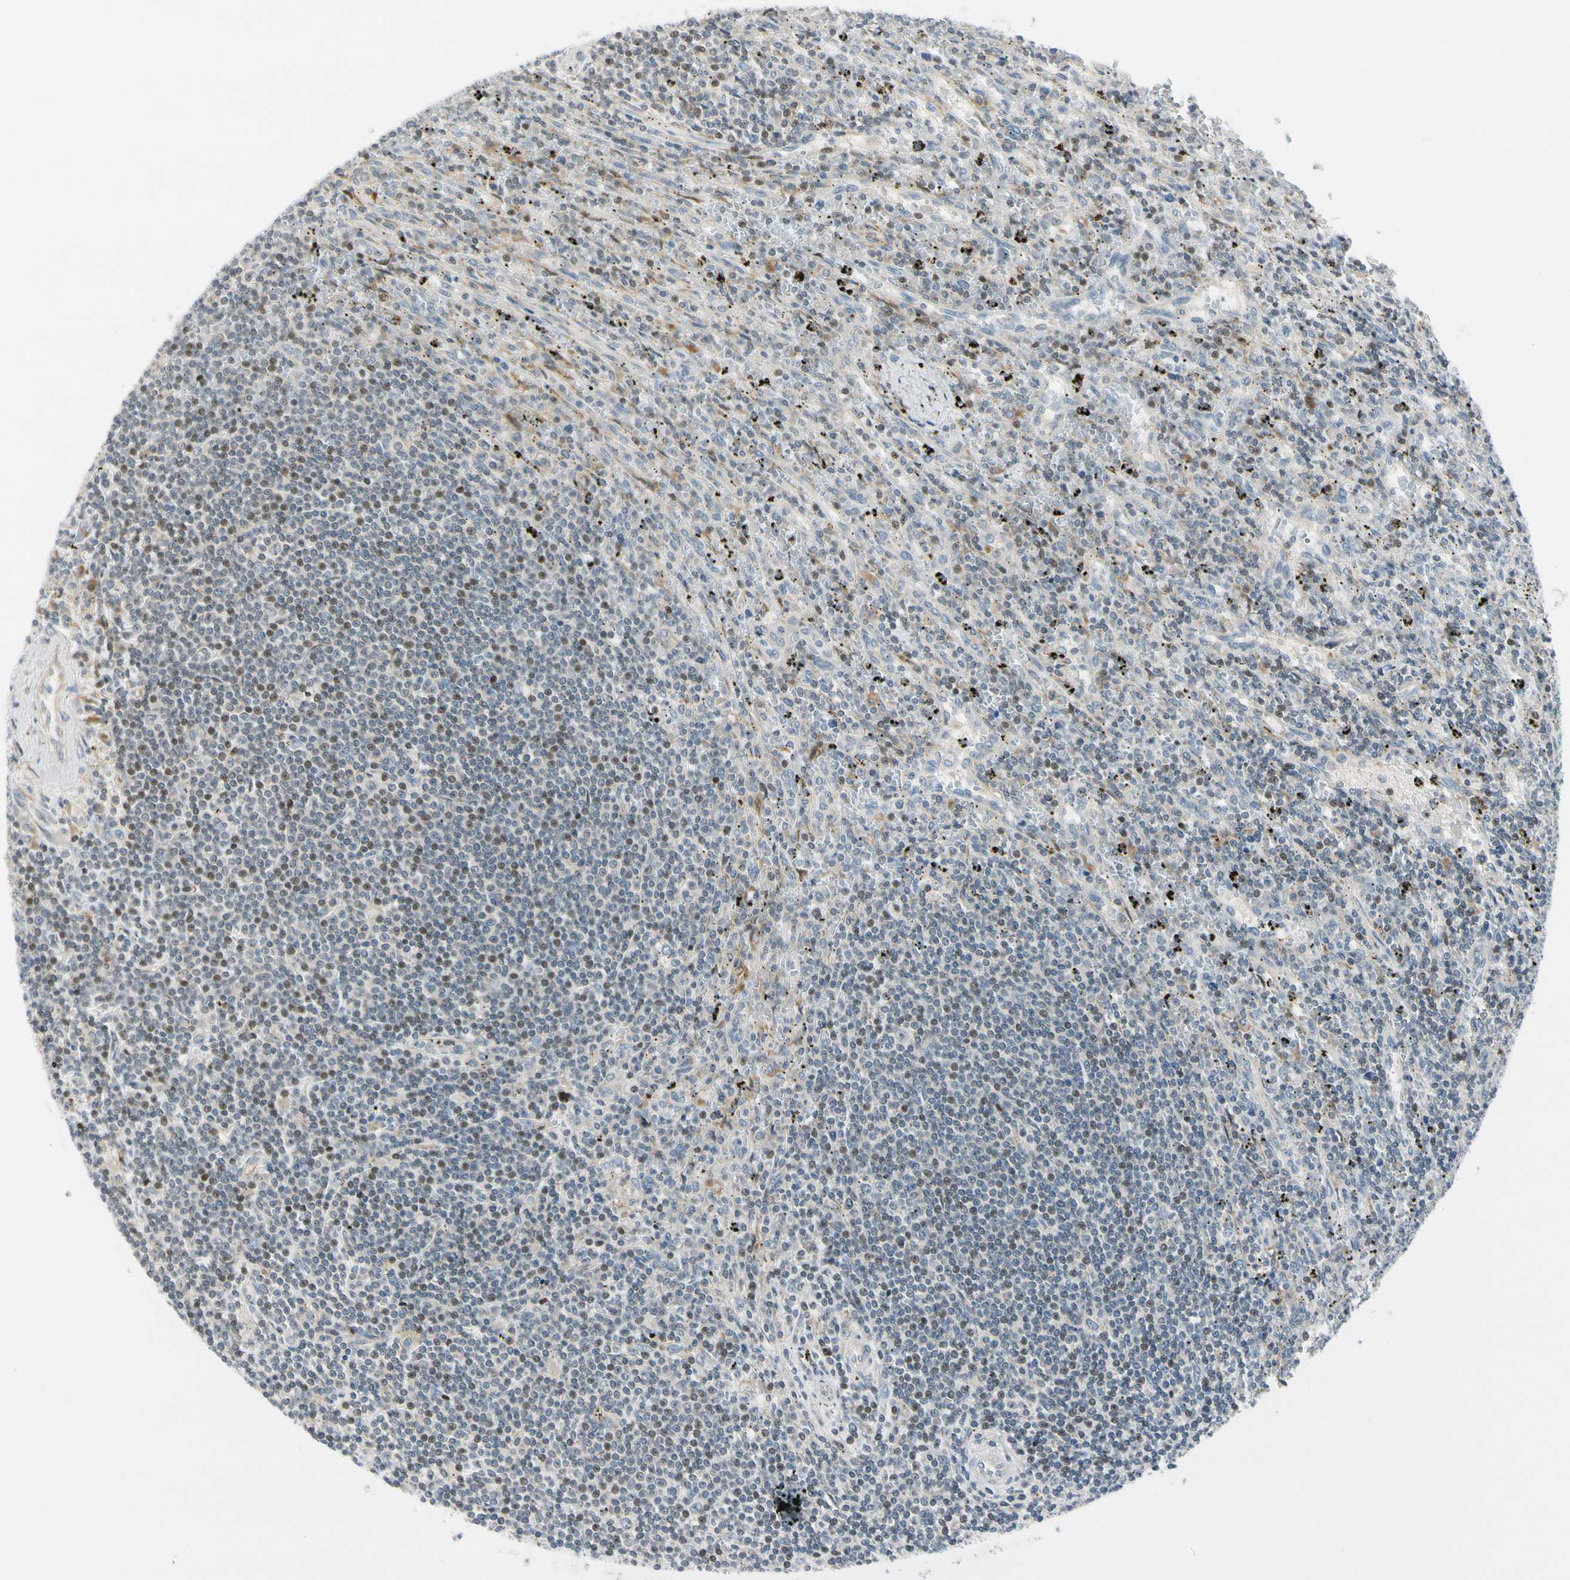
{"staining": {"intensity": "weak", "quantity": "25%-75%", "location": "nuclear"}, "tissue": "lymphoma", "cell_type": "Tumor cells", "image_type": "cancer", "snomed": [{"axis": "morphology", "description": "Malignant lymphoma, non-Hodgkin's type, Low grade"}, {"axis": "topography", "description": "Spleen"}], "caption": "Lymphoma stained for a protein (brown) displays weak nuclear positive expression in about 25%-75% of tumor cells.", "gene": "NPDC1", "patient": {"sex": "male", "age": 76}}